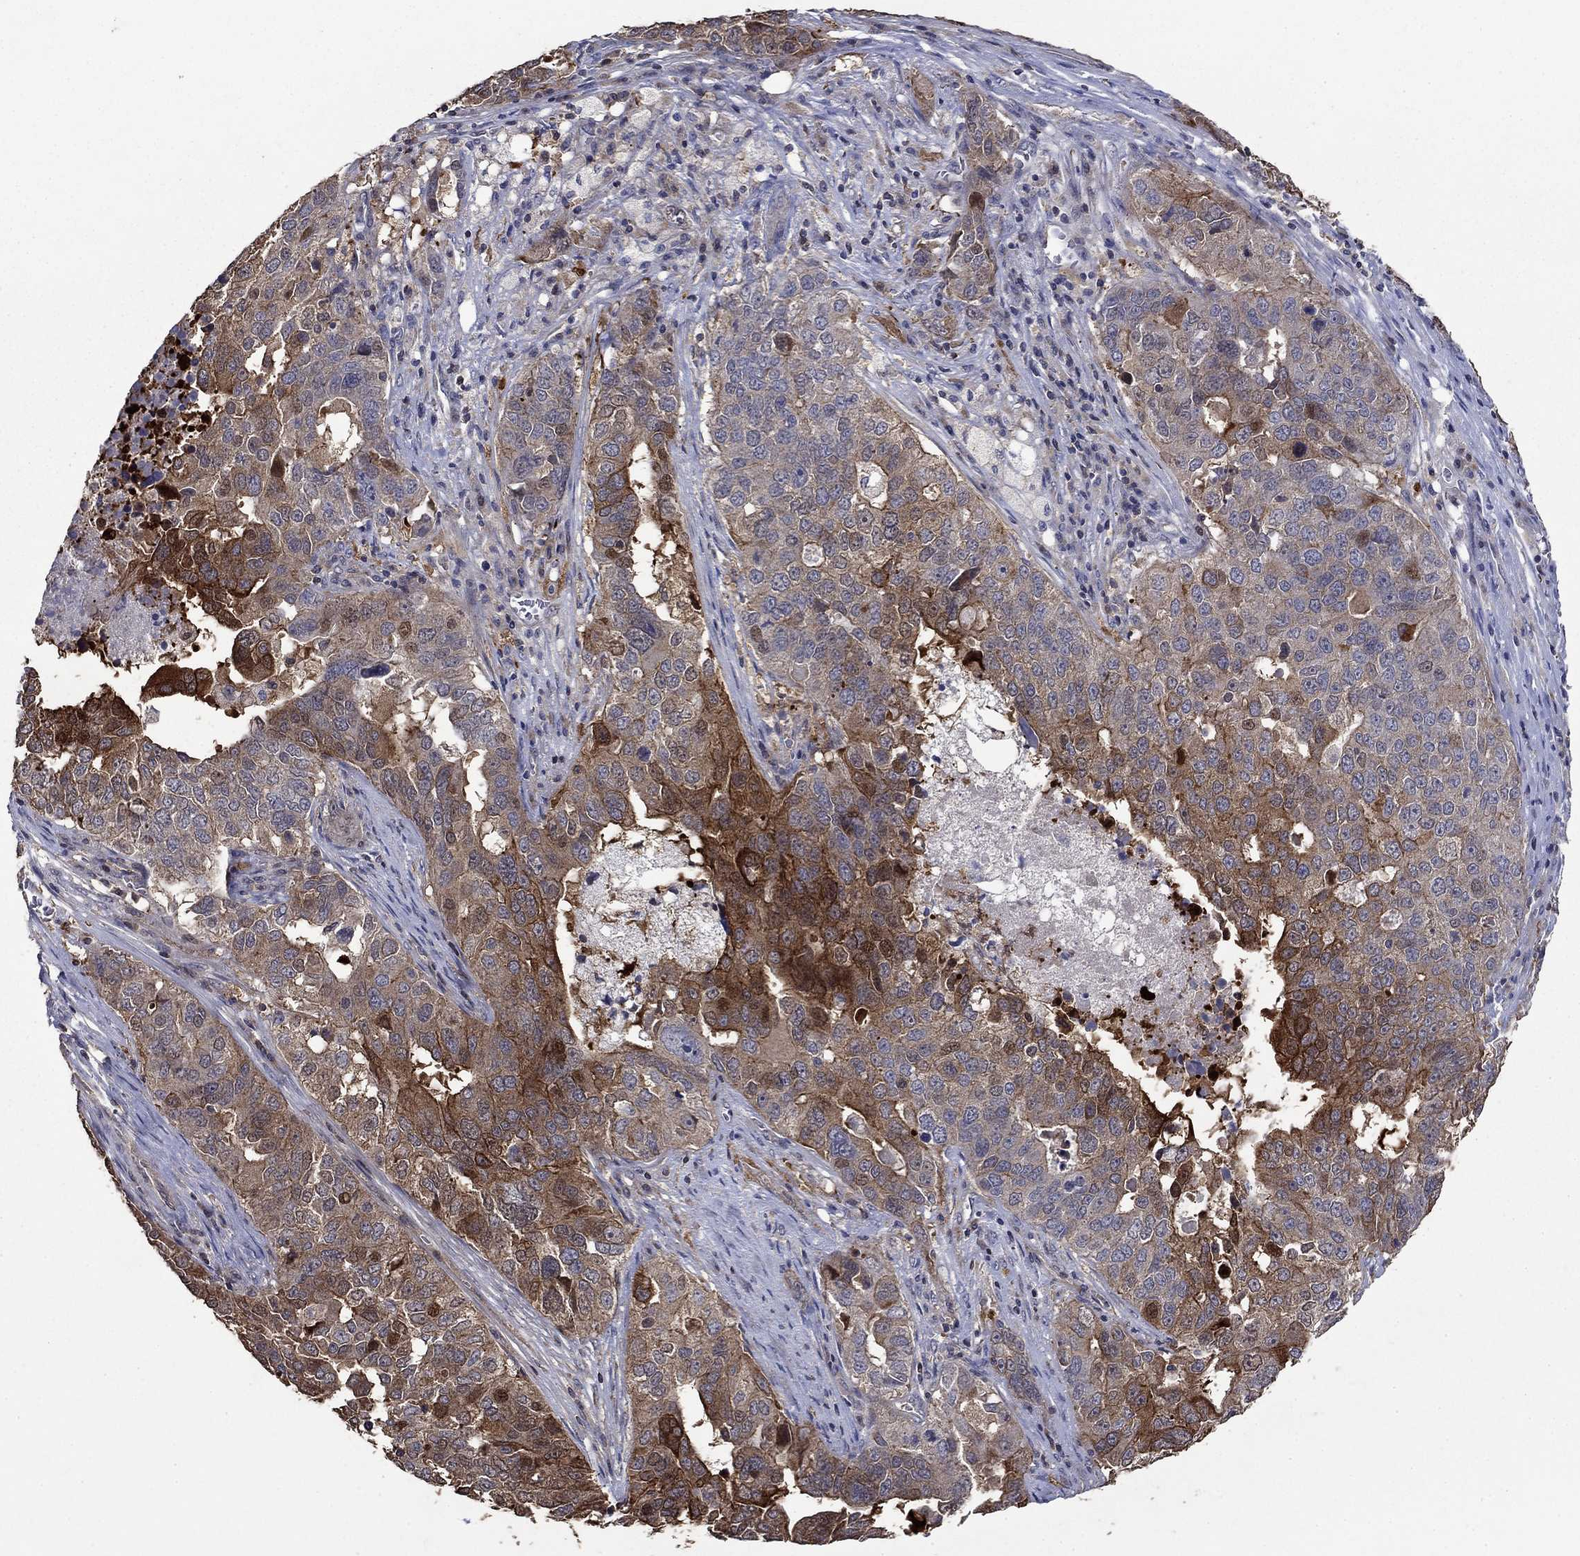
{"staining": {"intensity": "strong", "quantity": "<25%", "location": "cytoplasmic/membranous"}, "tissue": "ovarian cancer", "cell_type": "Tumor cells", "image_type": "cancer", "snomed": [{"axis": "morphology", "description": "Carcinoma, endometroid"}, {"axis": "topography", "description": "Soft tissue"}, {"axis": "topography", "description": "Ovary"}], "caption": "A high-resolution photomicrograph shows immunohistochemistry (IHC) staining of endometroid carcinoma (ovarian), which exhibits strong cytoplasmic/membranous expression in about <25% of tumor cells. The protein is stained brown, and the nuclei are stained in blue (DAB IHC with brightfield microscopy, high magnification).", "gene": "DVL1", "patient": {"sex": "female", "age": 52}}